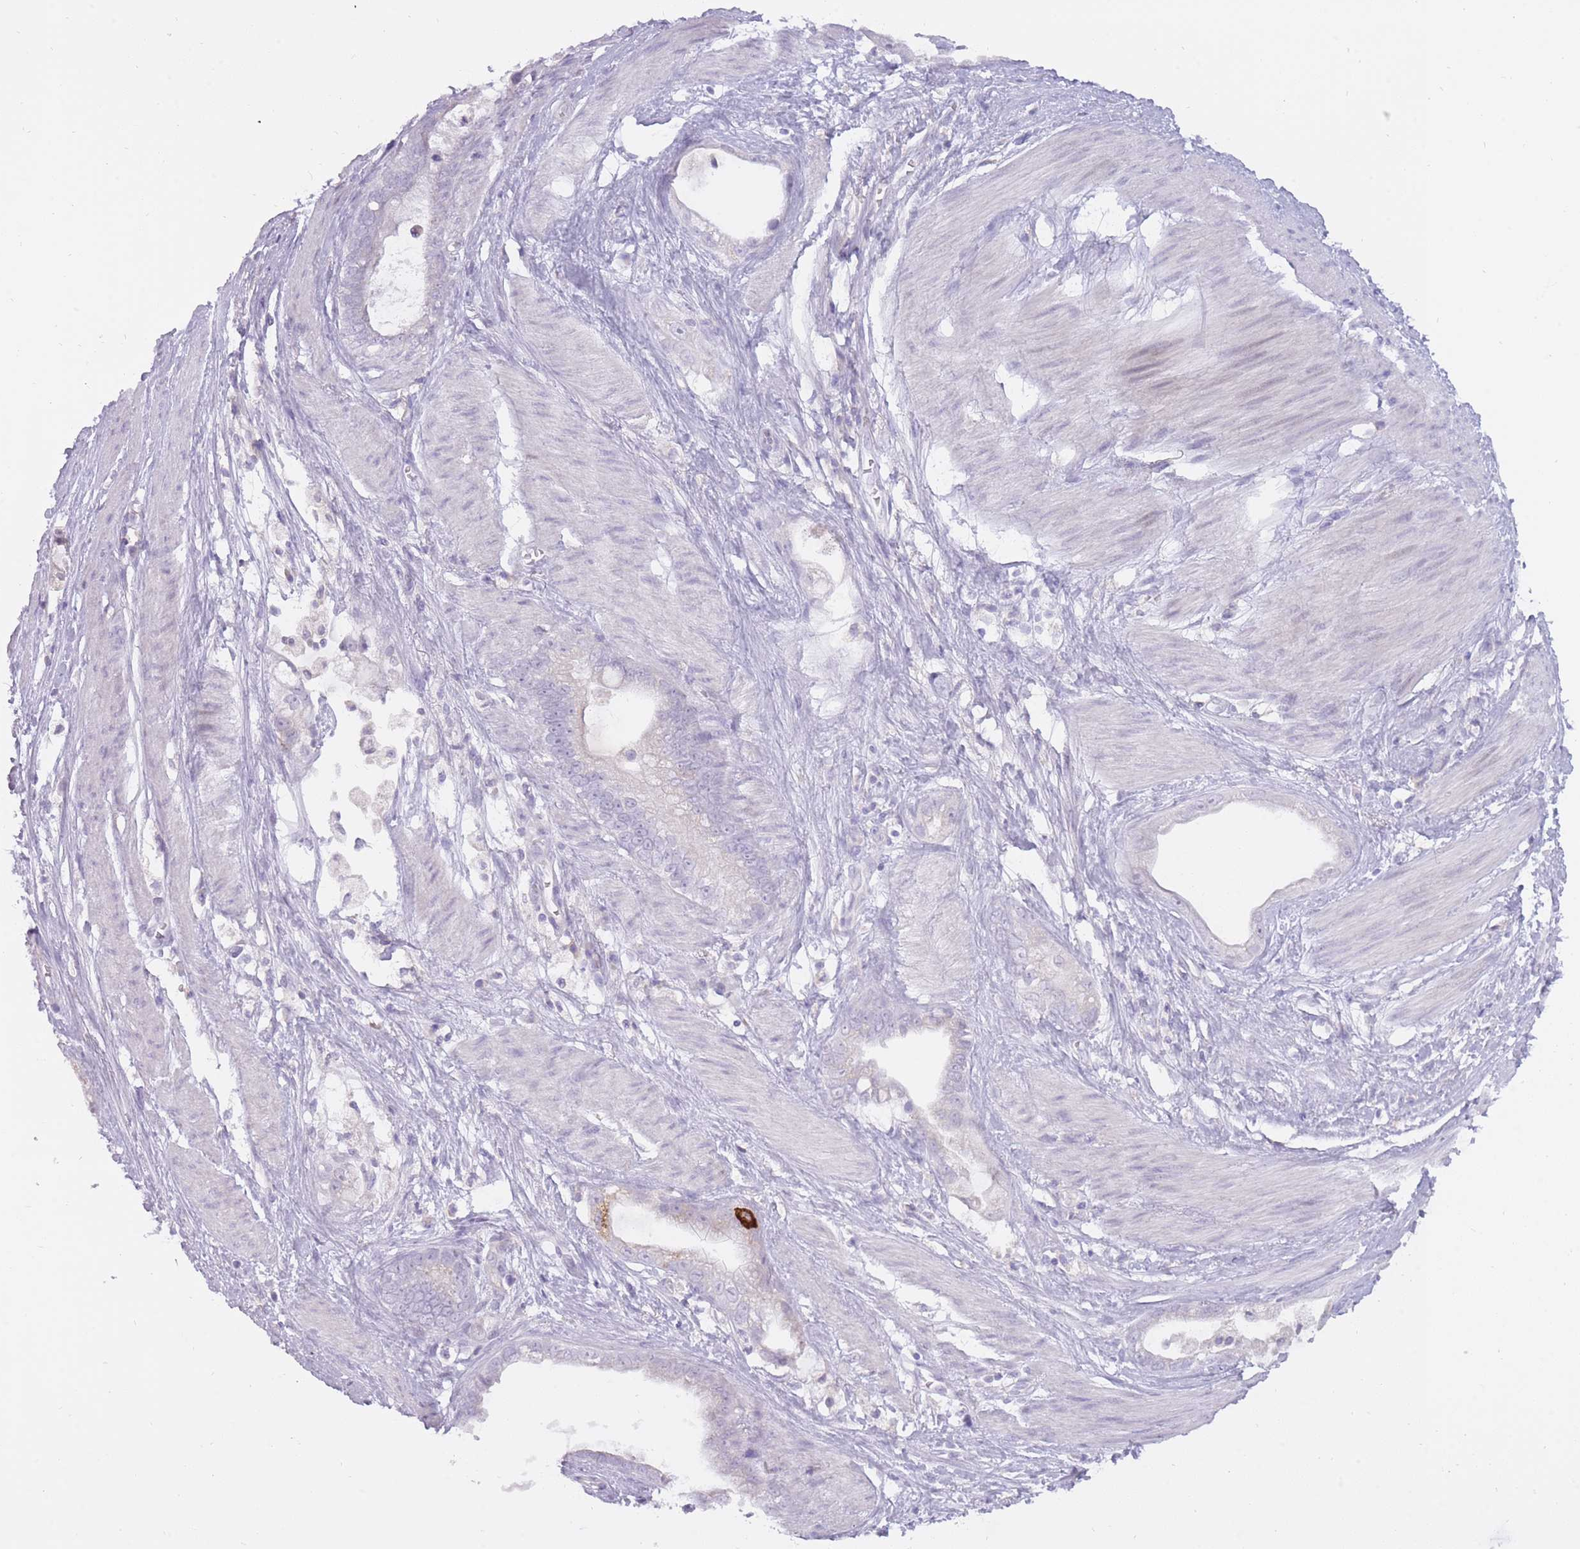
{"staining": {"intensity": "moderate", "quantity": "<25%", "location": "cytoplasmic/membranous"}, "tissue": "stomach cancer", "cell_type": "Tumor cells", "image_type": "cancer", "snomed": [{"axis": "morphology", "description": "Adenocarcinoma, NOS"}, {"axis": "topography", "description": "Stomach"}], "caption": "Protein expression analysis of stomach adenocarcinoma exhibits moderate cytoplasmic/membranous staining in about <25% of tumor cells.", "gene": "BDKRB2", "patient": {"sex": "male", "age": 55}}